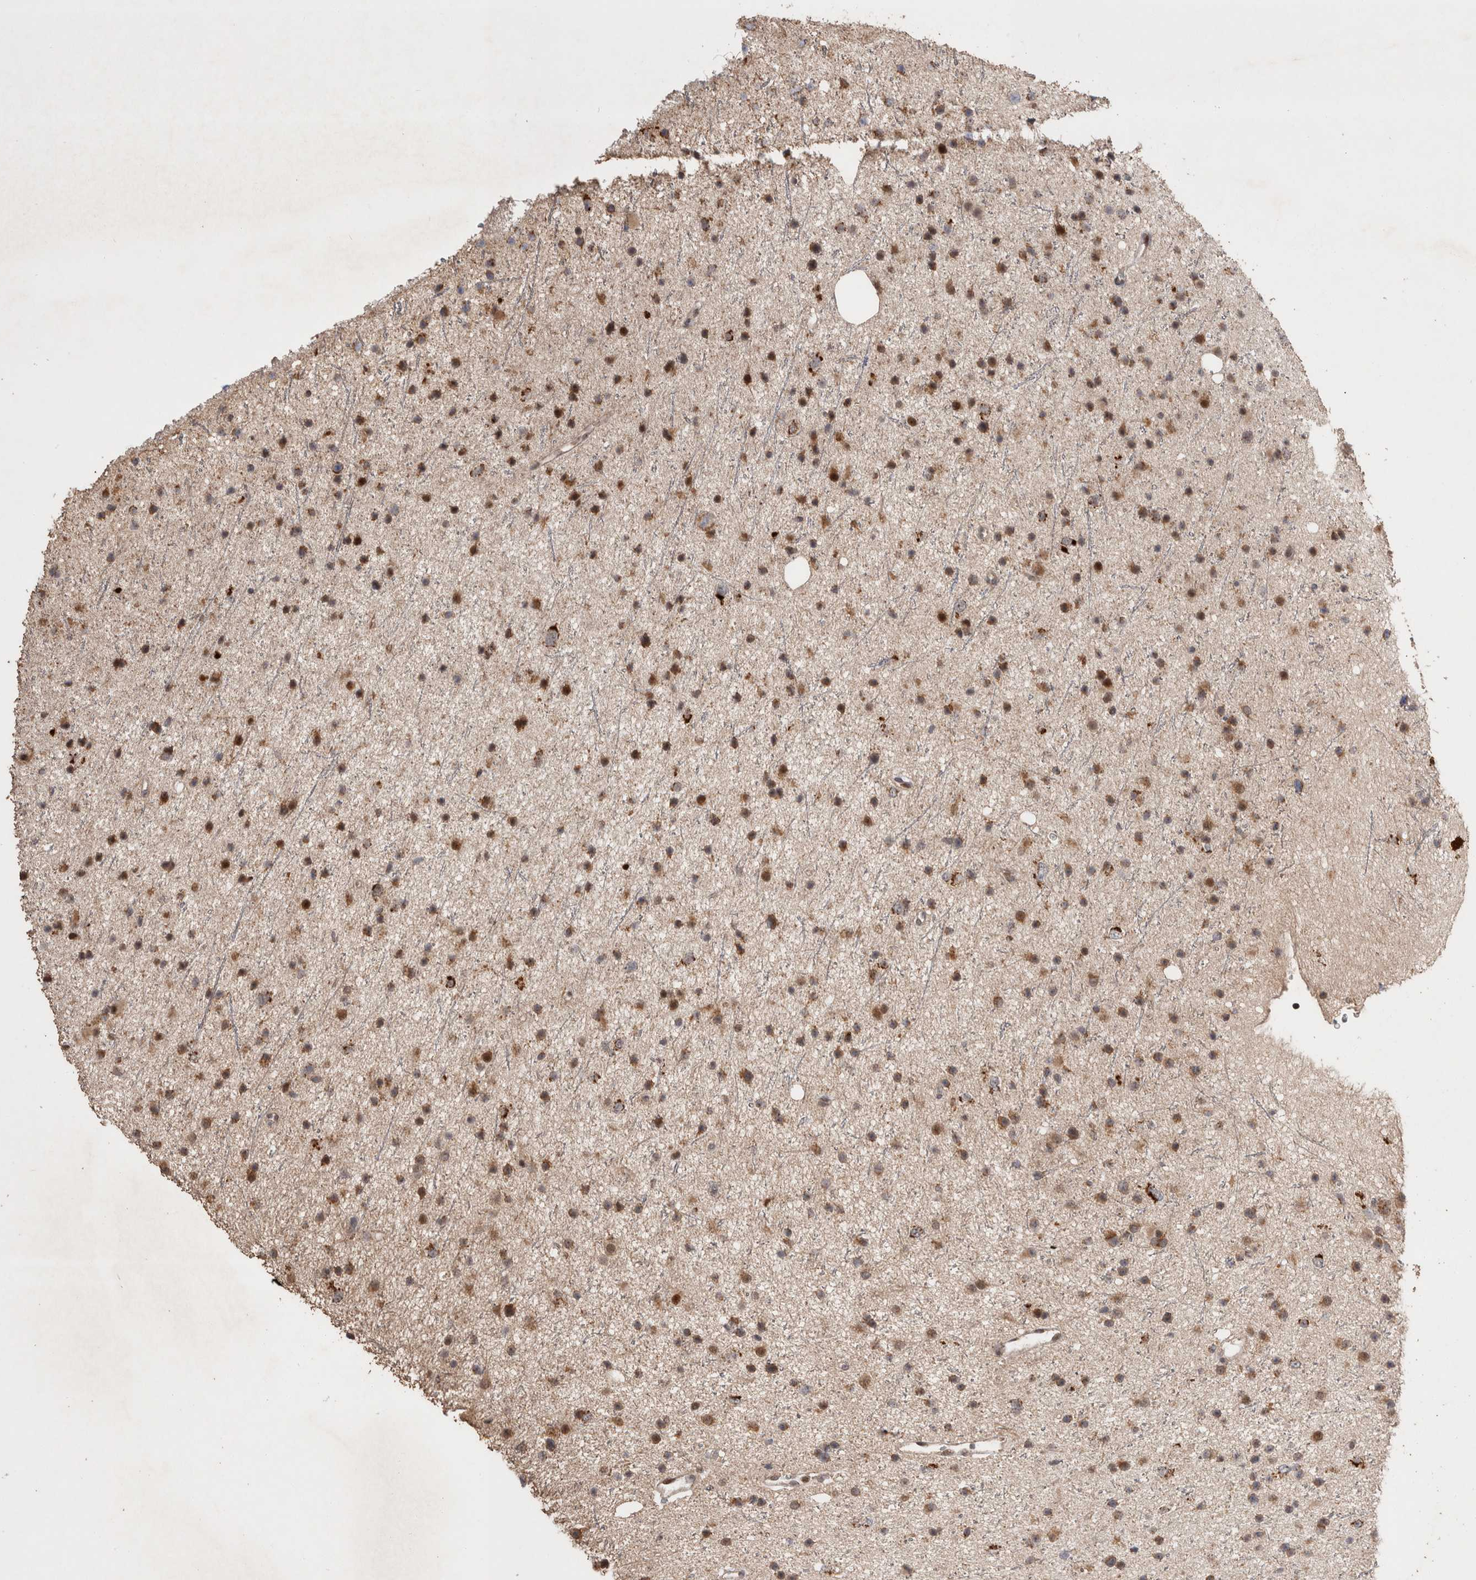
{"staining": {"intensity": "moderate", "quantity": ">75%", "location": "cytoplasmic/membranous"}, "tissue": "glioma", "cell_type": "Tumor cells", "image_type": "cancer", "snomed": [{"axis": "morphology", "description": "Glioma, malignant, Low grade"}, {"axis": "topography", "description": "Cerebral cortex"}], "caption": "An image of glioma stained for a protein demonstrates moderate cytoplasmic/membranous brown staining in tumor cells.", "gene": "MRPL37", "patient": {"sex": "female", "age": 39}}